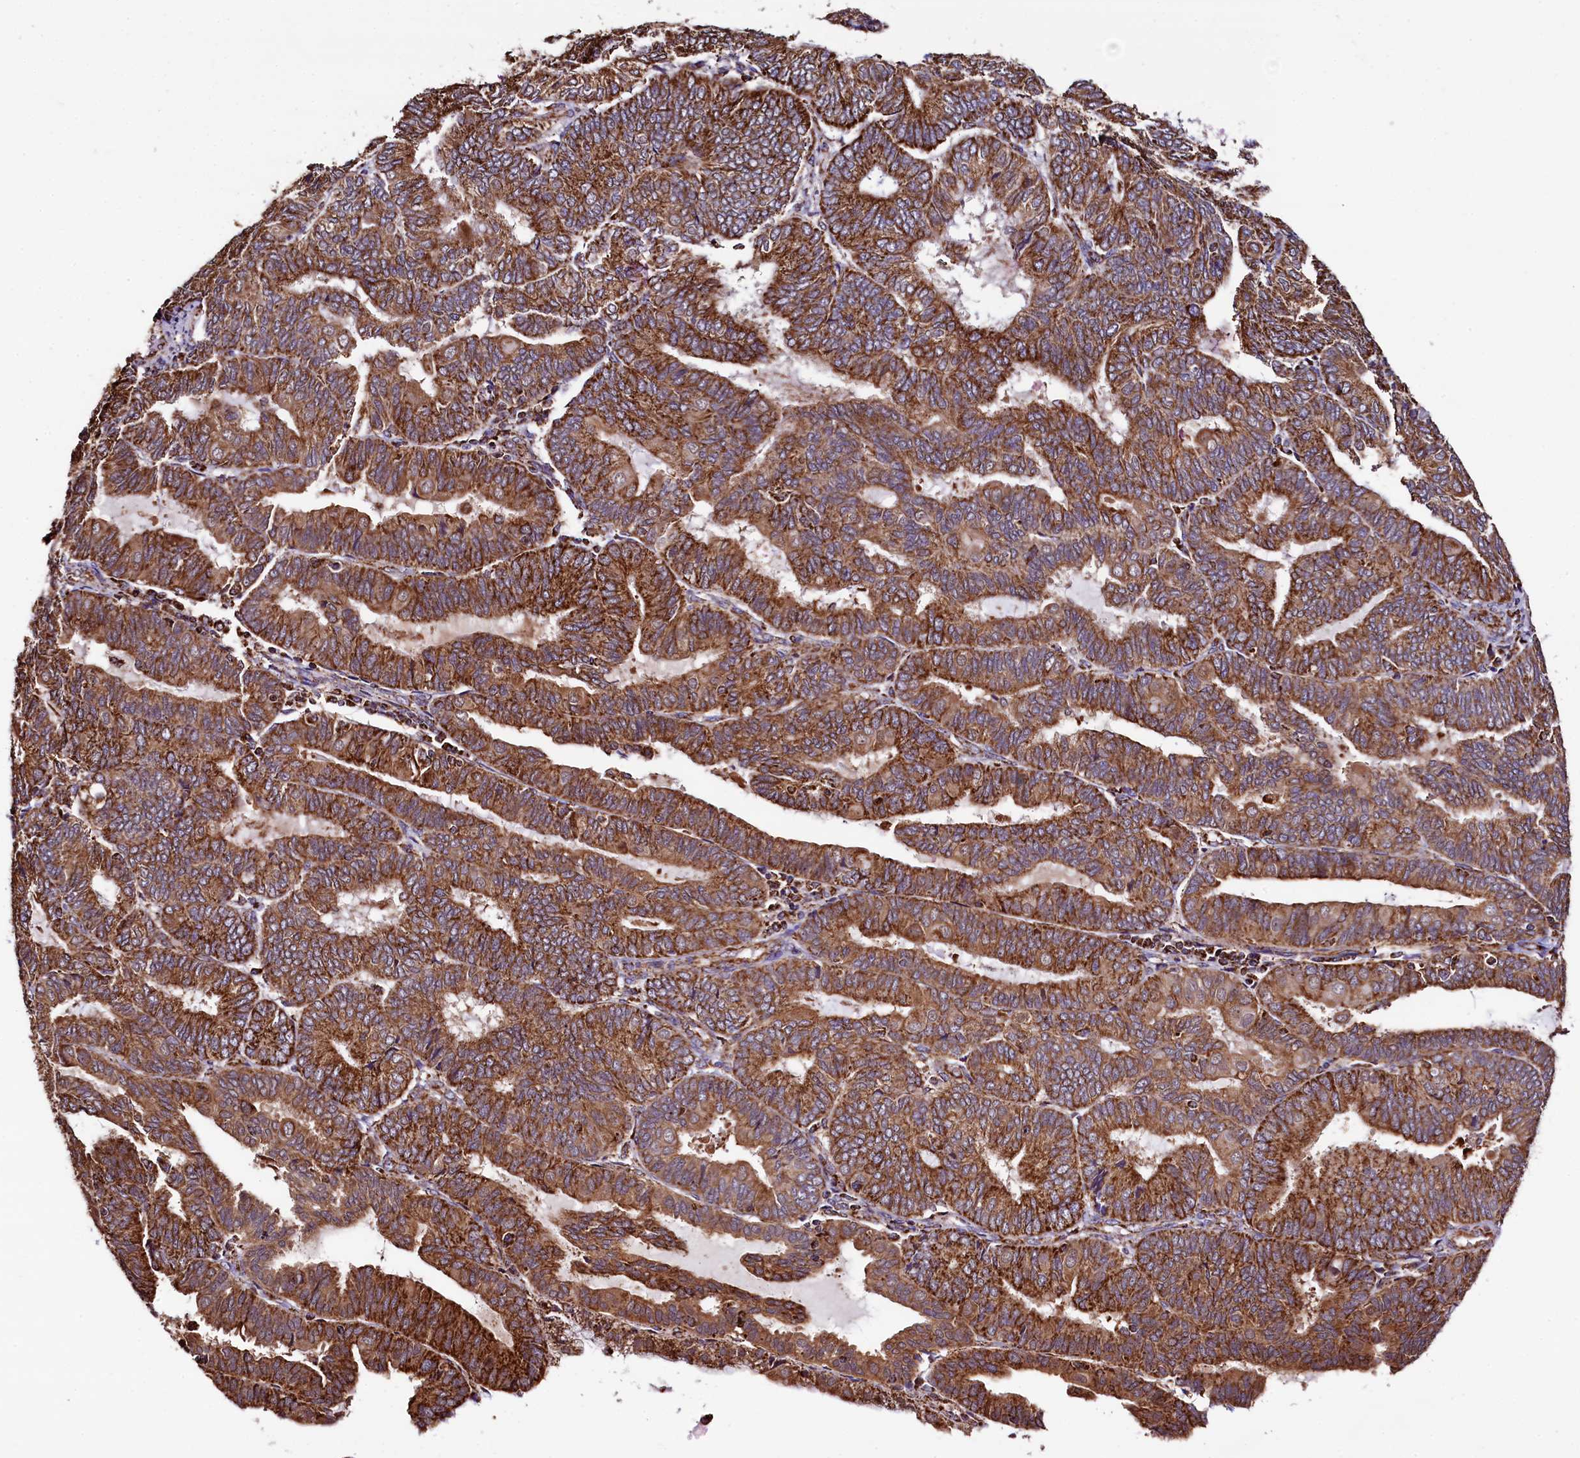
{"staining": {"intensity": "moderate", "quantity": ">75%", "location": "cytoplasmic/membranous"}, "tissue": "endometrial cancer", "cell_type": "Tumor cells", "image_type": "cancer", "snomed": [{"axis": "morphology", "description": "Adenocarcinoma, NOS"}, {"axis": "topography", "description": "Endometrium"}], "caption": "A histopathology image of adenocarcinoma (endometrial) stained for a protein exhibits moderate cytoplasmic/membranous brown staining in tumor cells. (brown staining indicates protein expression, while blue staining denotes nuclei).", "gene": "KLC2", "patient": {"sex": "female", "age": 81}}